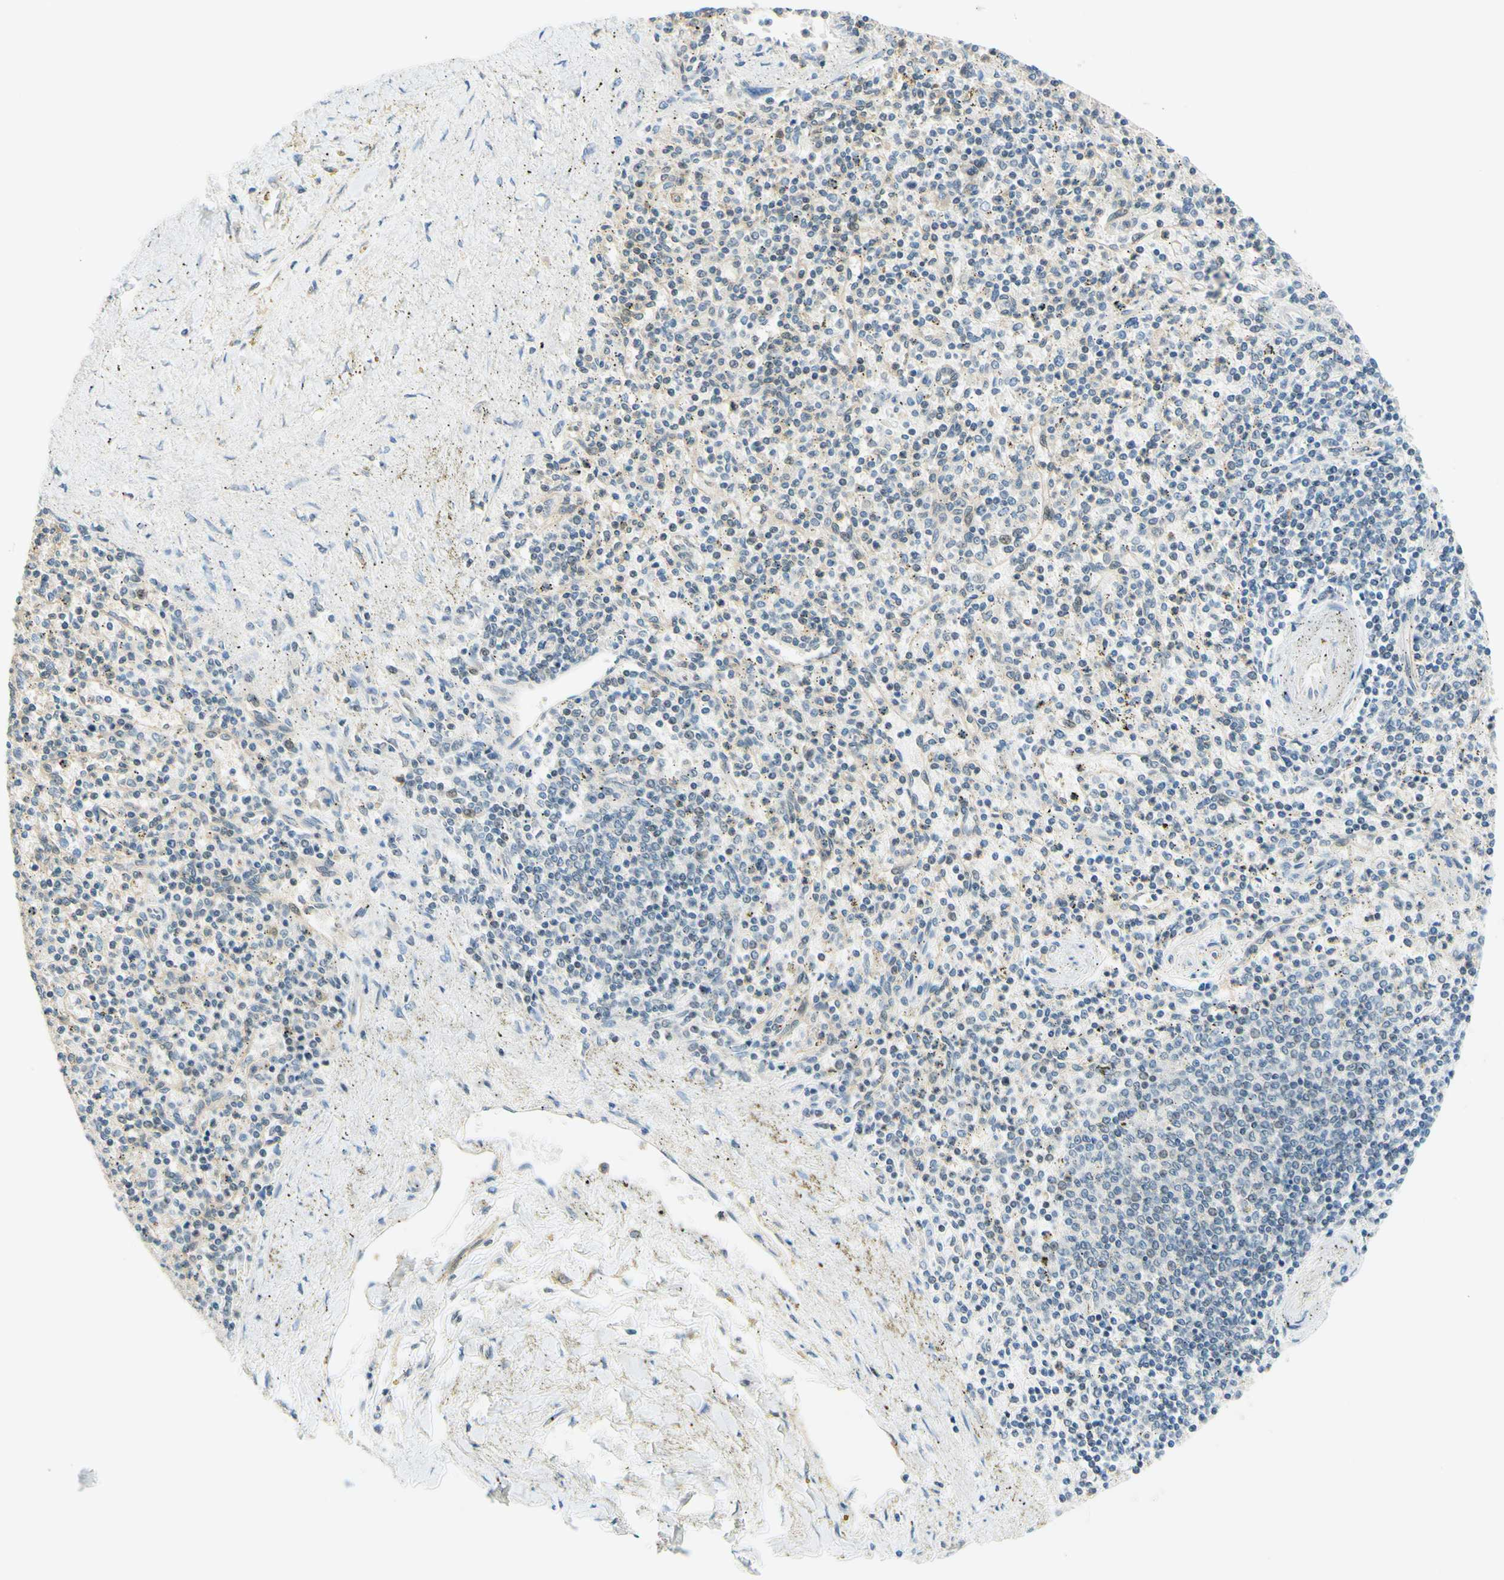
{"staining": {"intensity": "weak", "quantity": "<25%", "location": "nuclear"}, "tissue": "spleen", "cell_type": "Cells in red pulp", "image_type": "normal", "snomed": [{"axis": "morphology", "description": "Normal tissue, NOS"}, {"axis": "topography", "description": "Spleen"}], "caption": "This histopathology image is of unremarkable spleen stained with IHC to label a protein in brown with the nuclei are counter-stained blue. There is no positivity in cells in red pulp. (Stains: DAB IHC with hematoxylin counter stain, Microscopy: brightfield microscopy at high magnification).", "gene": "C2CD2L", "patient": {"sex": "male", "age": 72}}